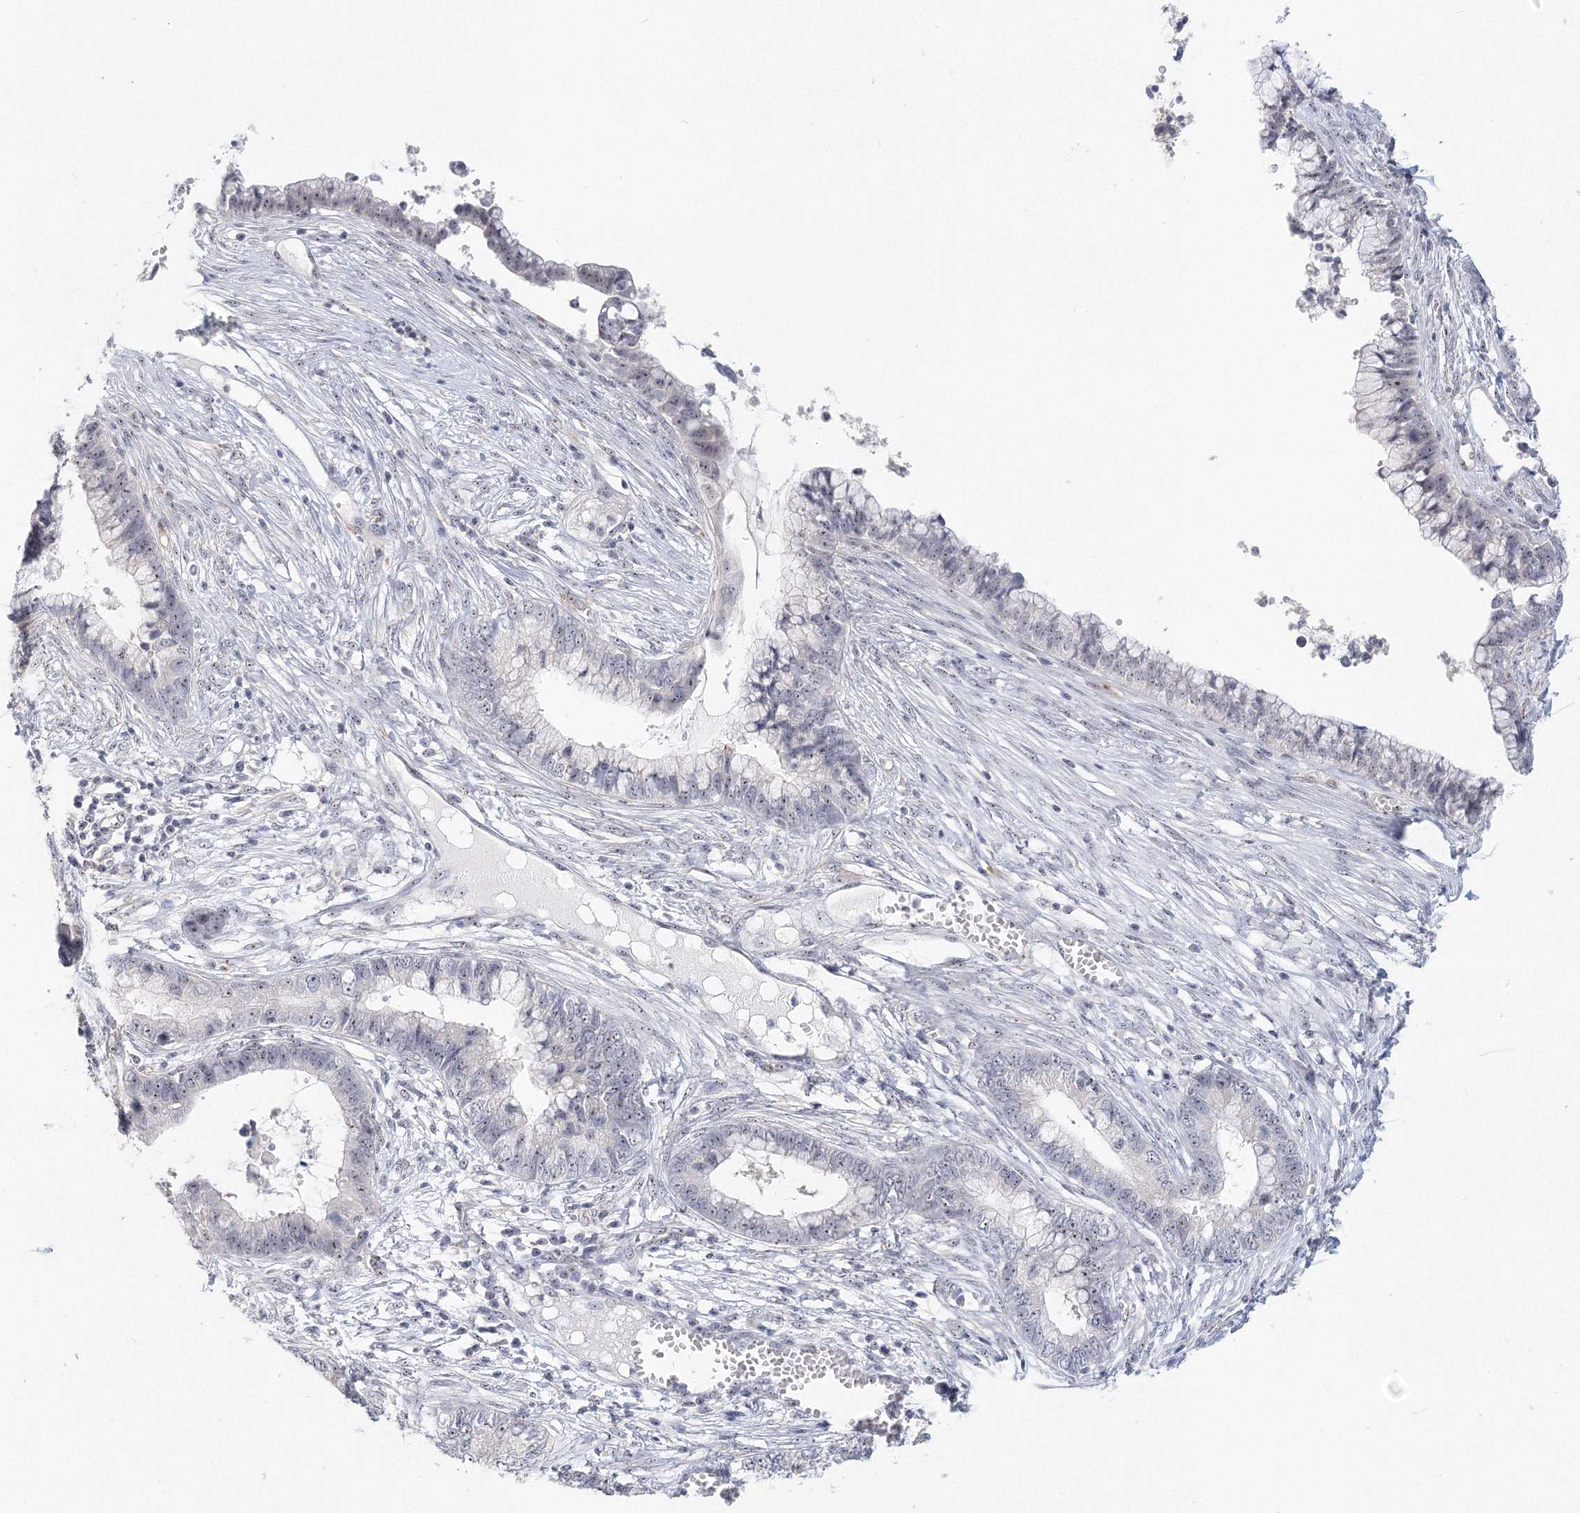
{"staining": {"intensity": "weak", "quantity": "25%-75%", "location": "nuclear"}, "tissue": "cervical cancer", "cell_type": "Tumor cells", "image_type": "cancer", "snomed": [{"axis": "morphology", "description": "Adenocarcinoma, NOS"}, {"axis": "topography", "description": "Cervix"}], "caption": "Cervical cancer stained for a protein (brown) reveals weak nuclear positive expression in about 25%-75% of tumor cells.", "gene": "SIRT7", "patient": {"sex": "female", "age": 44}}